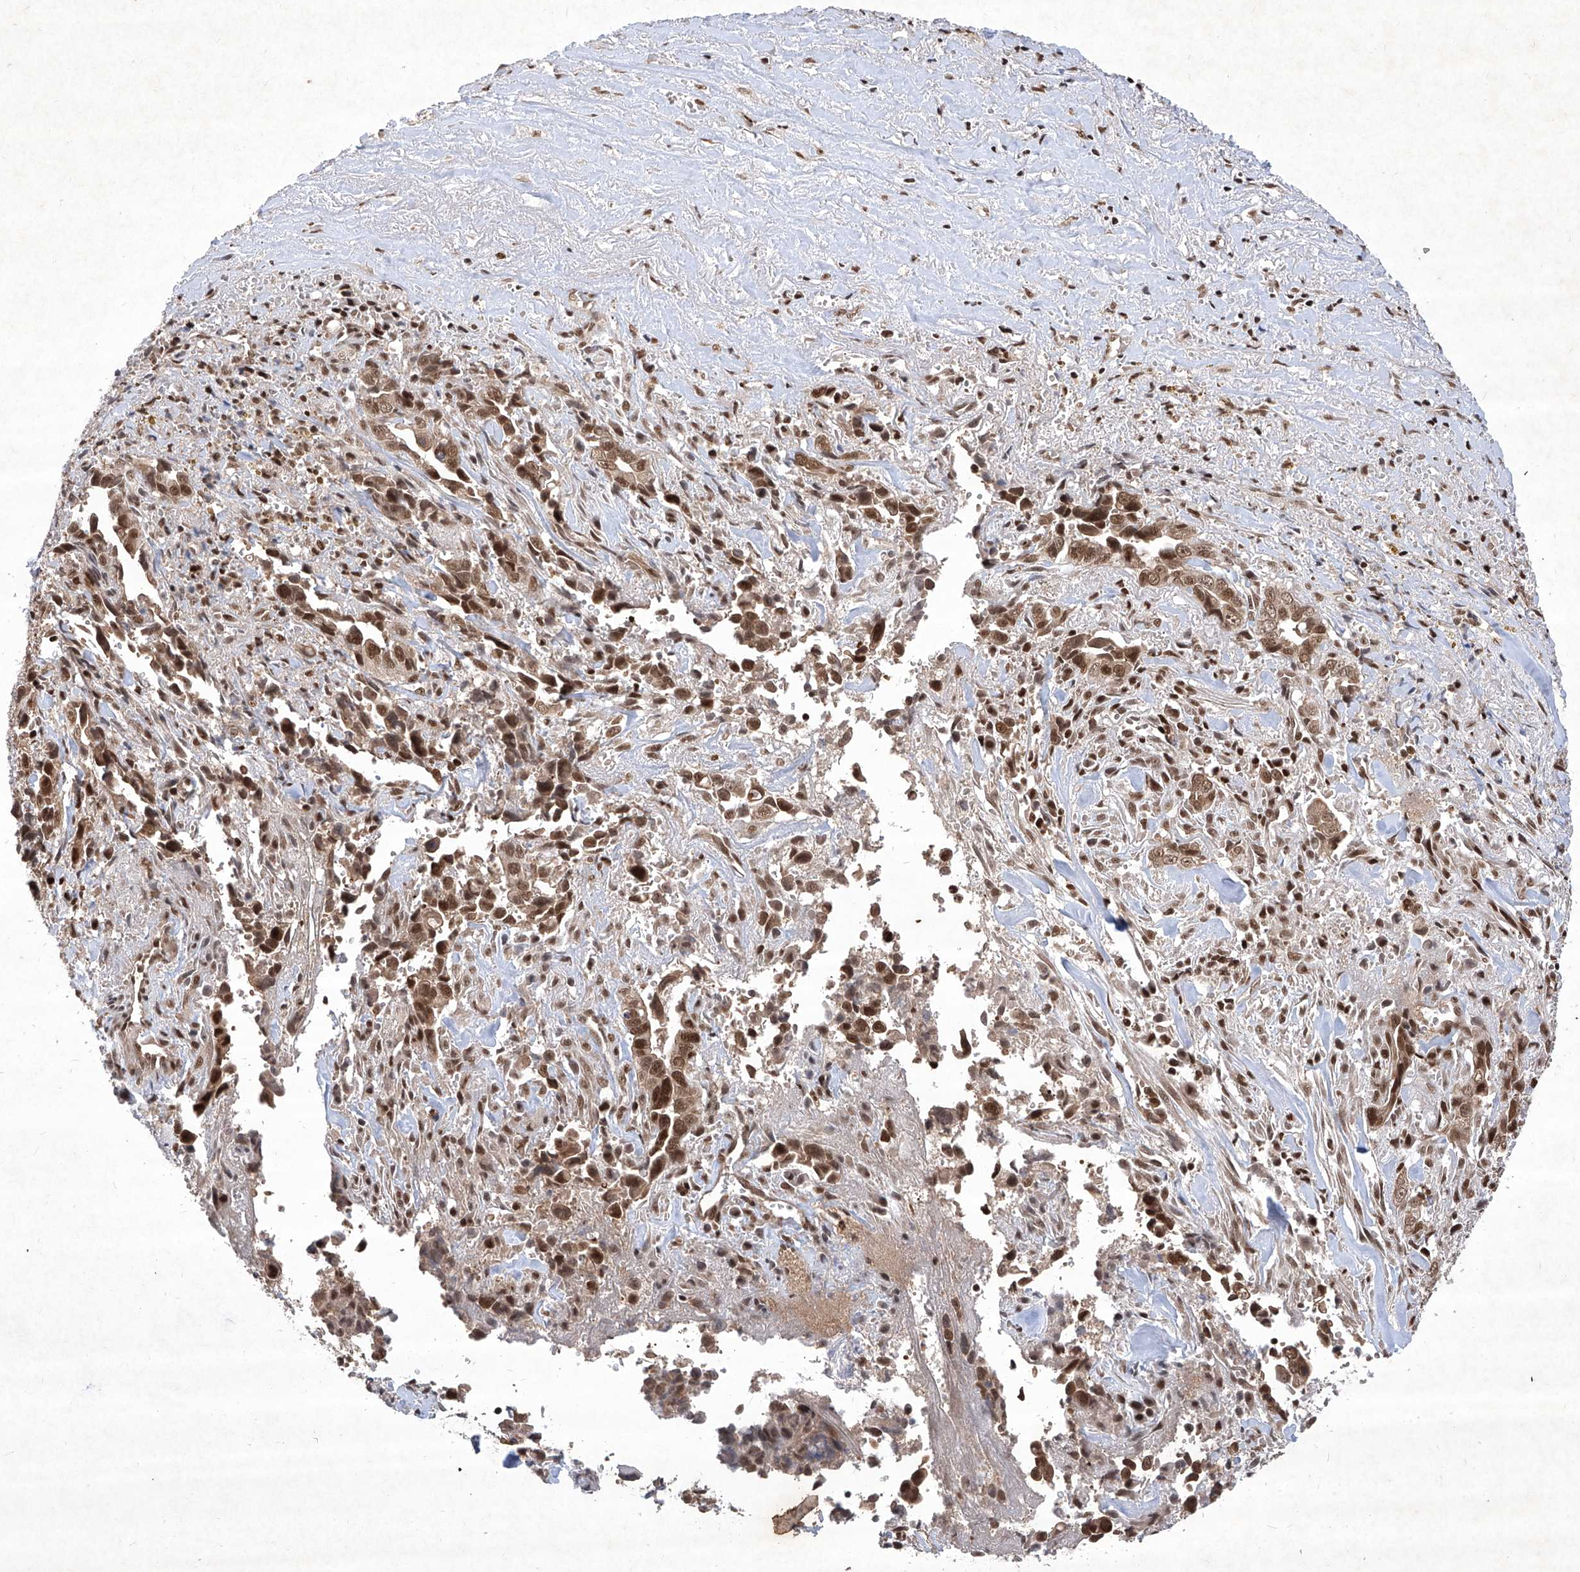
{"staining": {"intensity": "strong", "quantity": ">75%", "location": "cytoplasmic/membranous,nuclear"}, "tissue": "liver cancer", "cell_type": "Tumor cells", "image_type": "cancer", "snomed": [{"axis": "morphology", "description": "Cholangiocarcinoma"}, {"axis": "topography", "description": "Liver"}], "caption": "DAB immunohistochemical staining of human liver cholangiocarcinoma shows strong cytoplasmic/membranous and nuclear protein staining in approximately >75% of tumor cells.", "gene": "IRF2", "patient": {"sex": "female", "age": 79}}